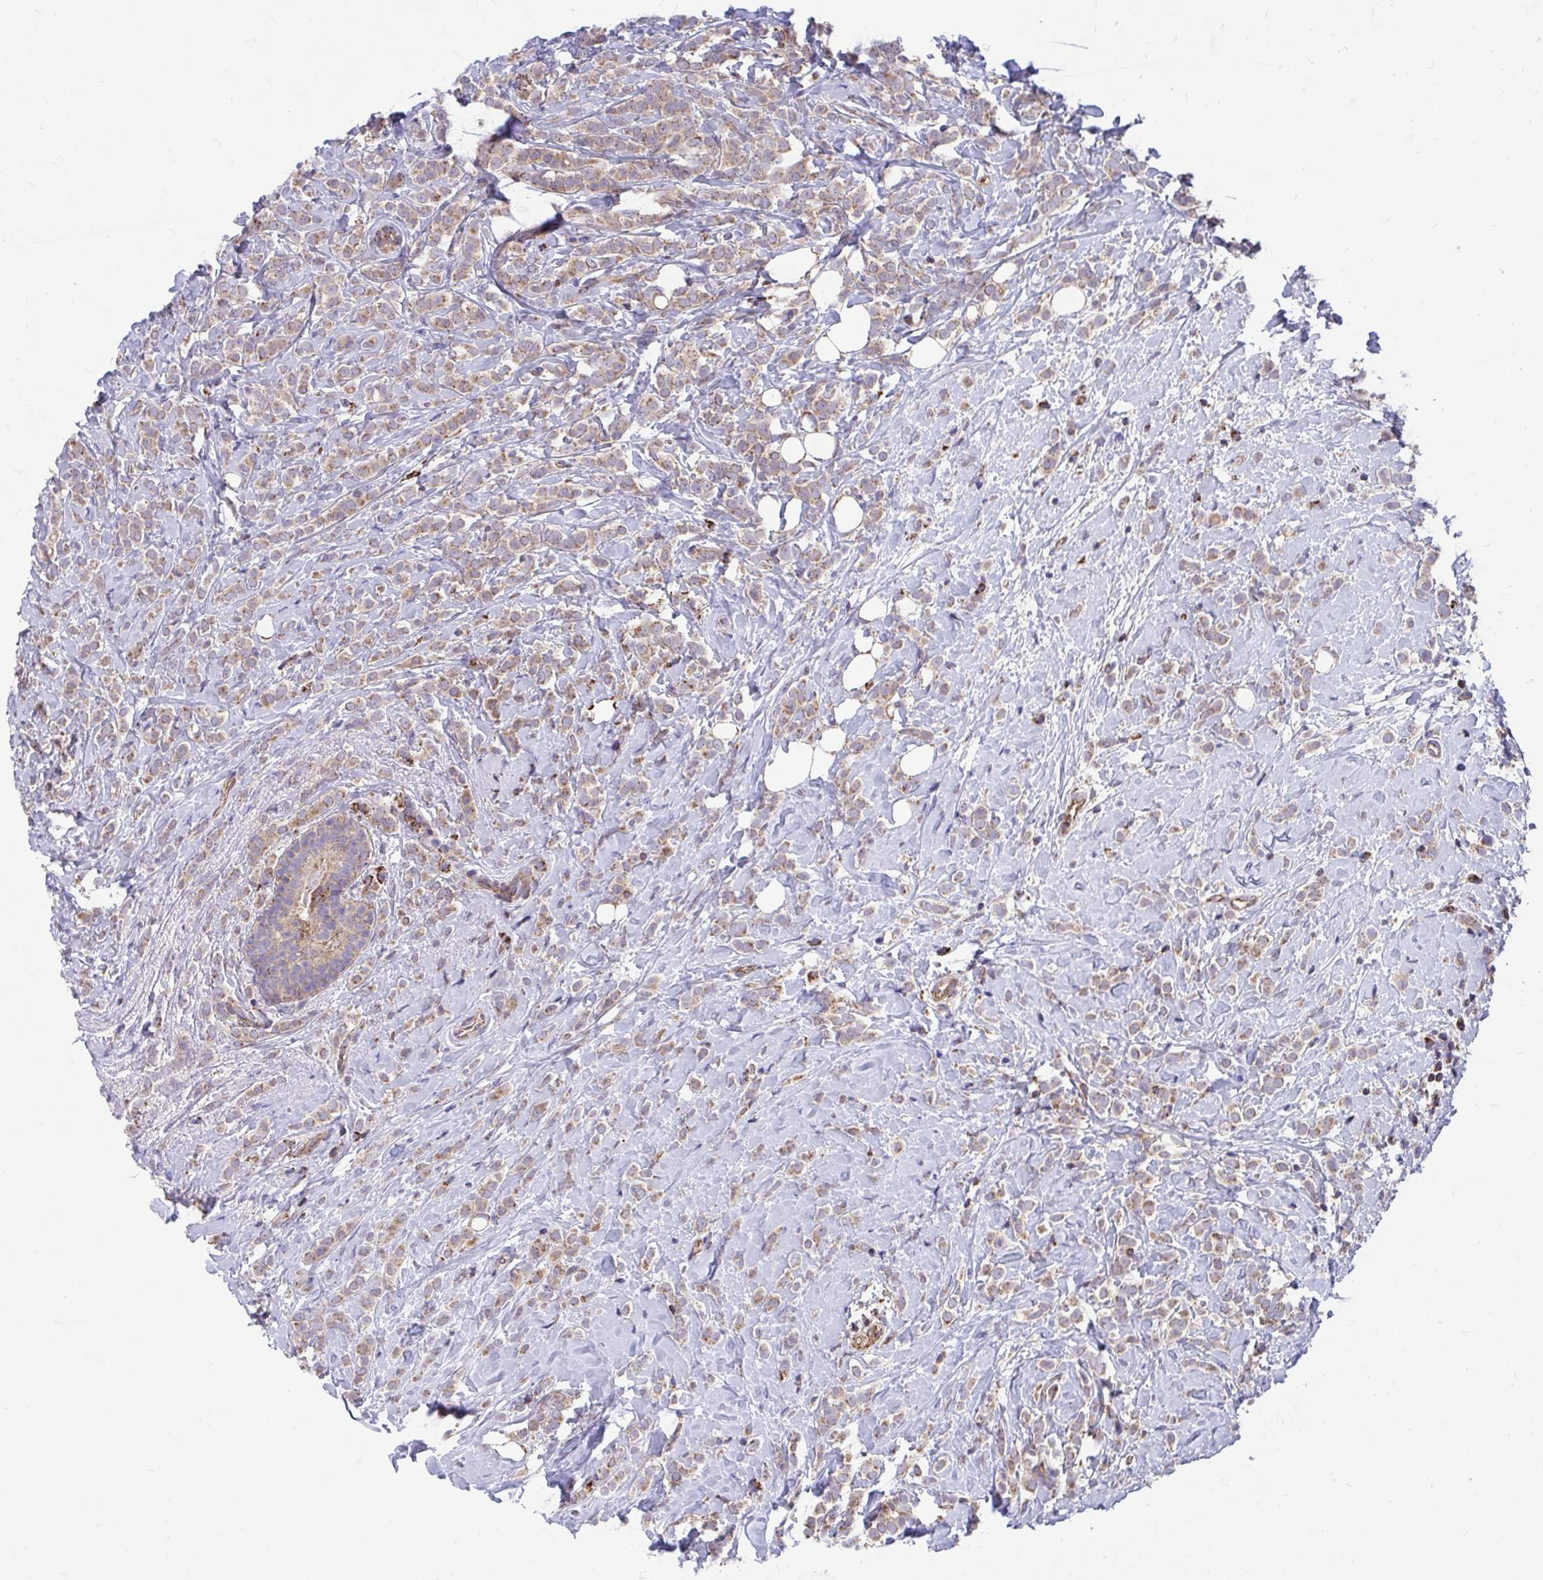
{"staining": {"intensity": "moderate", "quantity": ">75%", "location": "cytoplasmic/membranous"}, "tissue": "breast cancer", "cell_type": "Tumor cells", "image_type": "cancer", "snomed": [{"axis": "morphology", "description": "Lobular carcinoma"}, {"axis": "topography", "description": "Breast"}], "caption": "Breast cancer (lobular carcinoma) stained for a protein exhibits moderate cytoplasmic/membranous positivity in tumor cells.", "gene": "FHIP1B", "patient": {"sex": "female", "age": 49}}